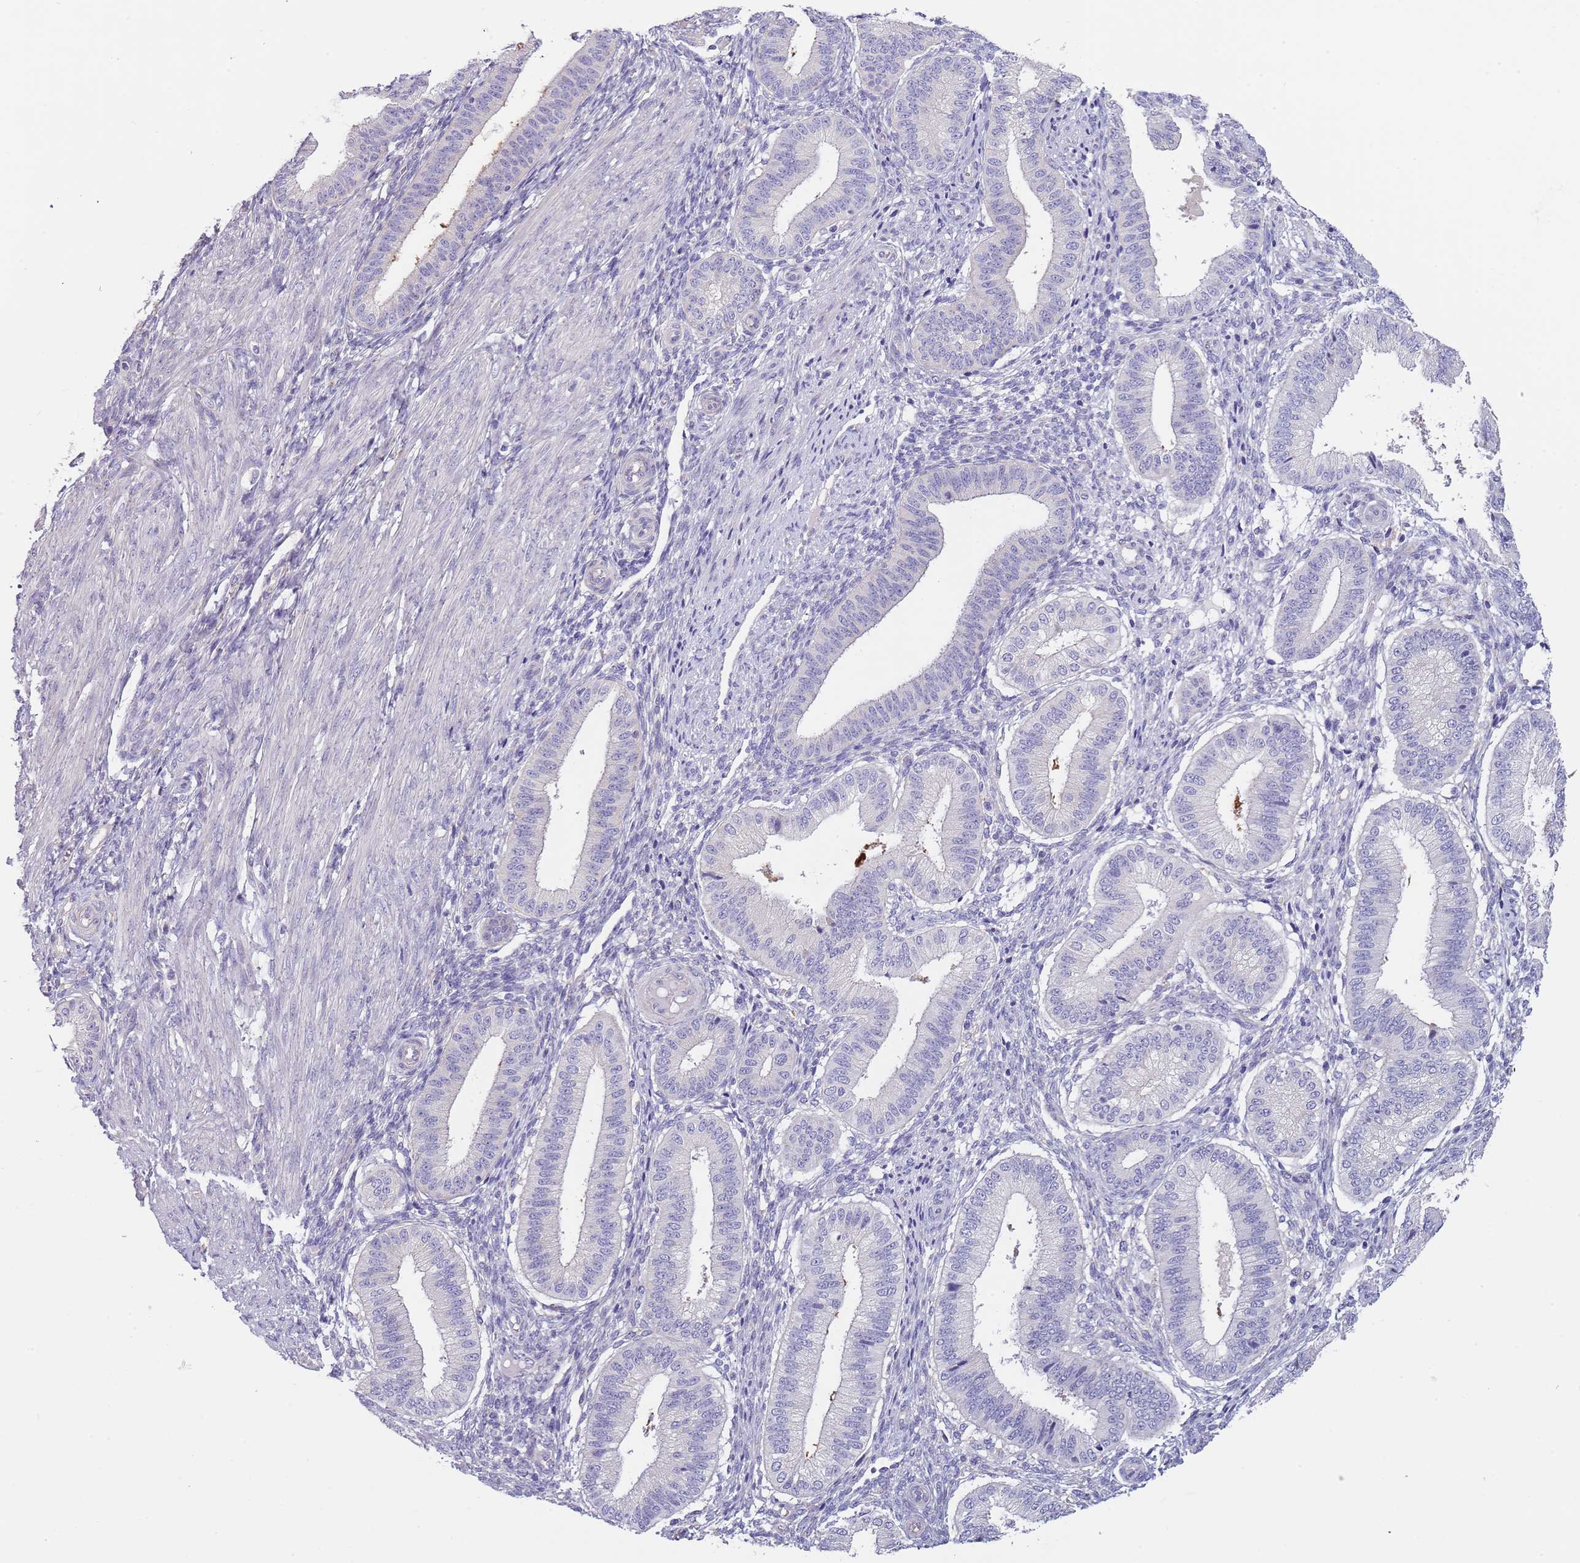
{"staining": {"intensity": "negative", "quantity": "none", "location": "none"}, "tissue": "endometrium", "cell_type": "Cells in endometrial stroma", "image_type": "normal", "snomed": [{"axis": "morphology", "description": "Normal tissue, NOS"}, {"axis": "topography", "description": "Endometrium"}], "caption": "The IHC histopathology image has no significant positivity in cells in endometrial stroma of endometrium. (Brightfield microscopy of DAB (3,3'-diaminobenzidine) IHC at high magnification).", "gene": "MAN1C1", "patient": {"sex": "female", "age": 39}}